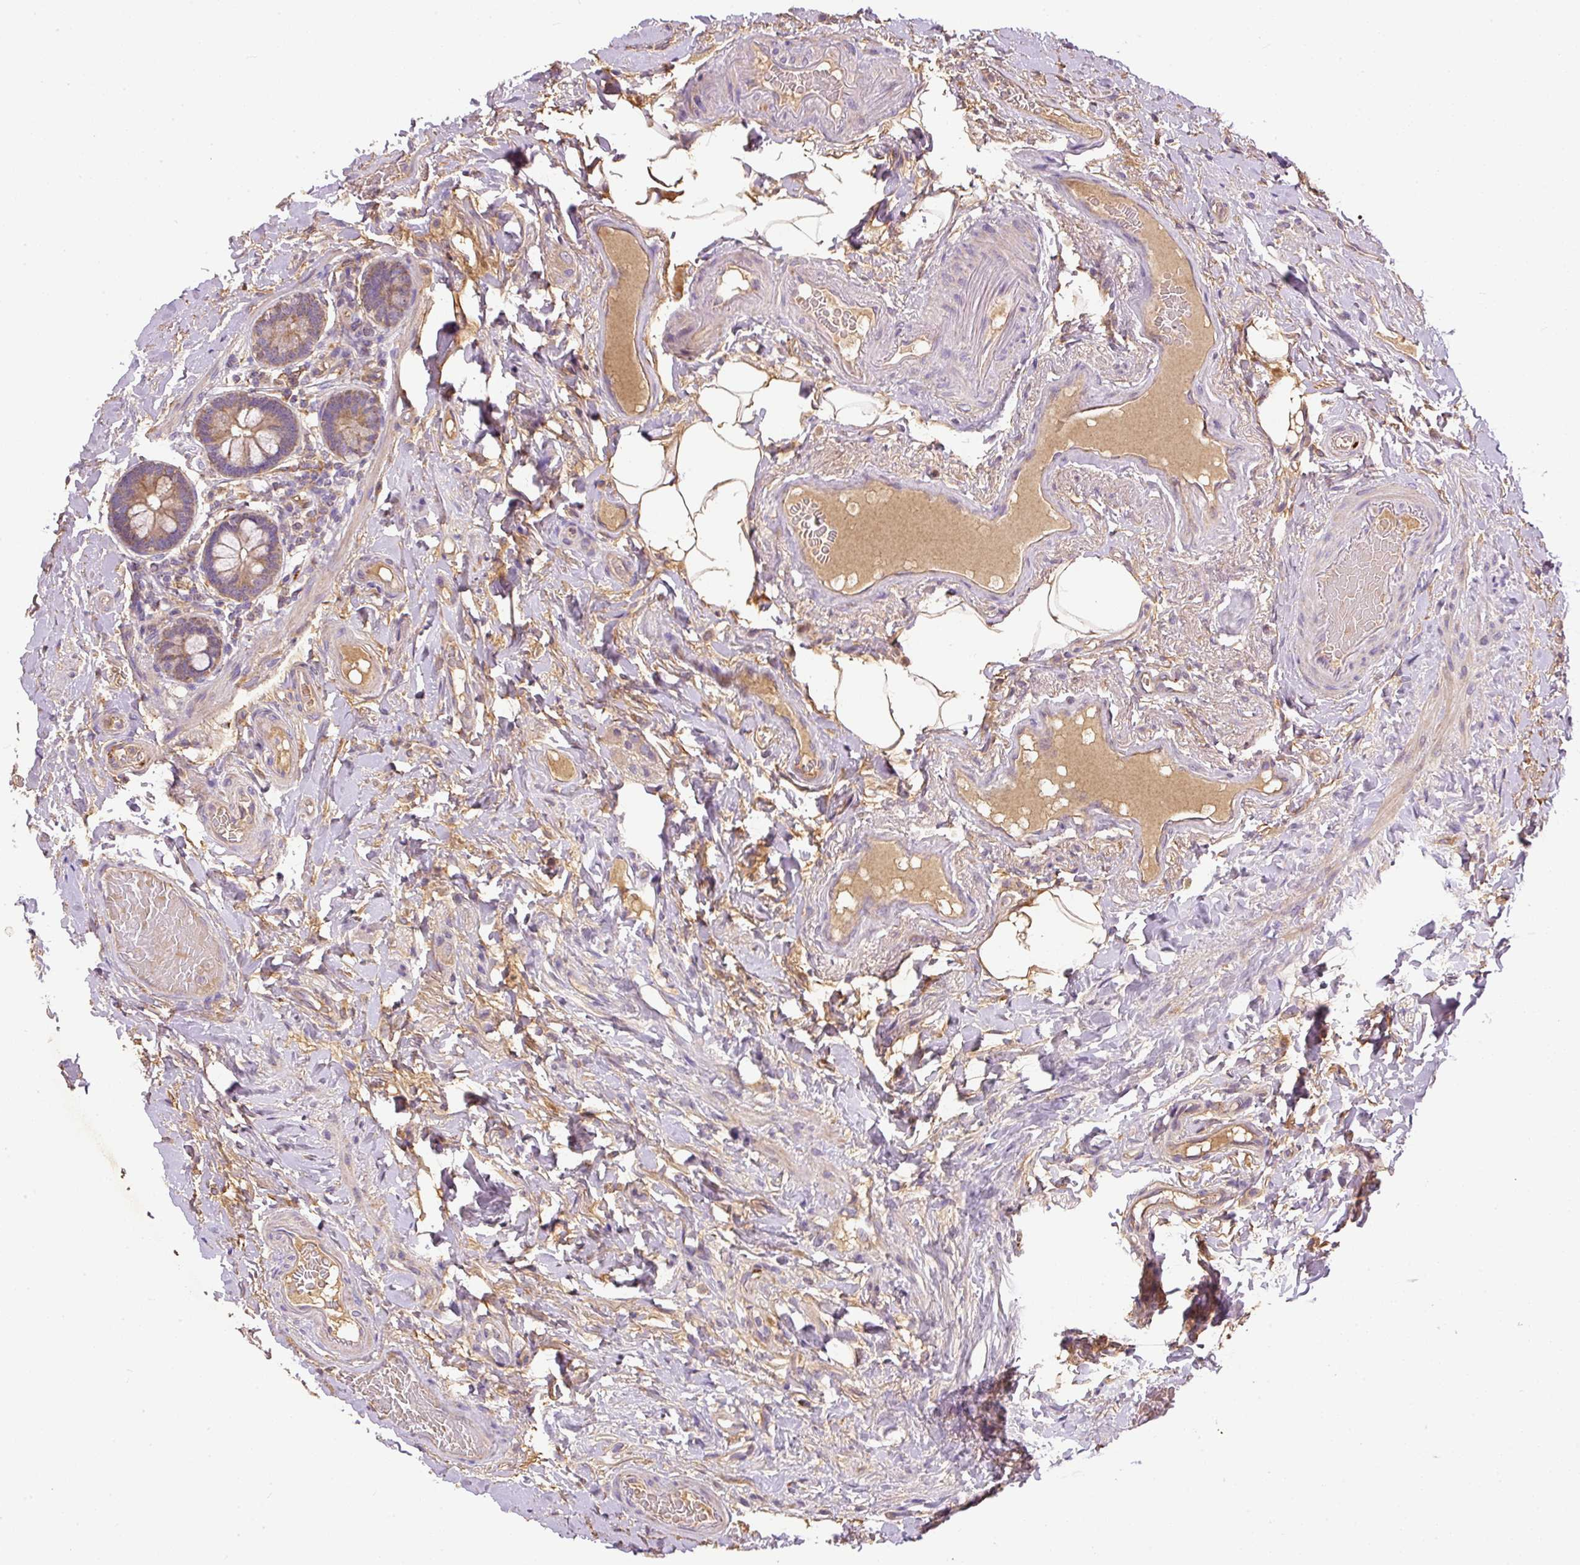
{"staining": {"intensity": "moderate", "quantity": ">75%", "location": "cytoplasmic/membranous"}, "tissue": "small intestine", "cell_type": "Glandular cells", "image_type": "normal", "snomed": [{"axis": "morphology", "description": "Normal tissue, NOS"}, {"axis": "topography", "description": "Small intestine"}], "caption": "IHC micrograph of normal small intestine: small intestine stained using immunohistochemistry (IHC) displays medium levels of moderate protein expression localized specifically in the cytoplasmic/membranous of glandular cells, appearing as a cytoplasmic/membranous brown color.", "gene": "DAPK1", "patient": {"sex": "female", "age": 64}}